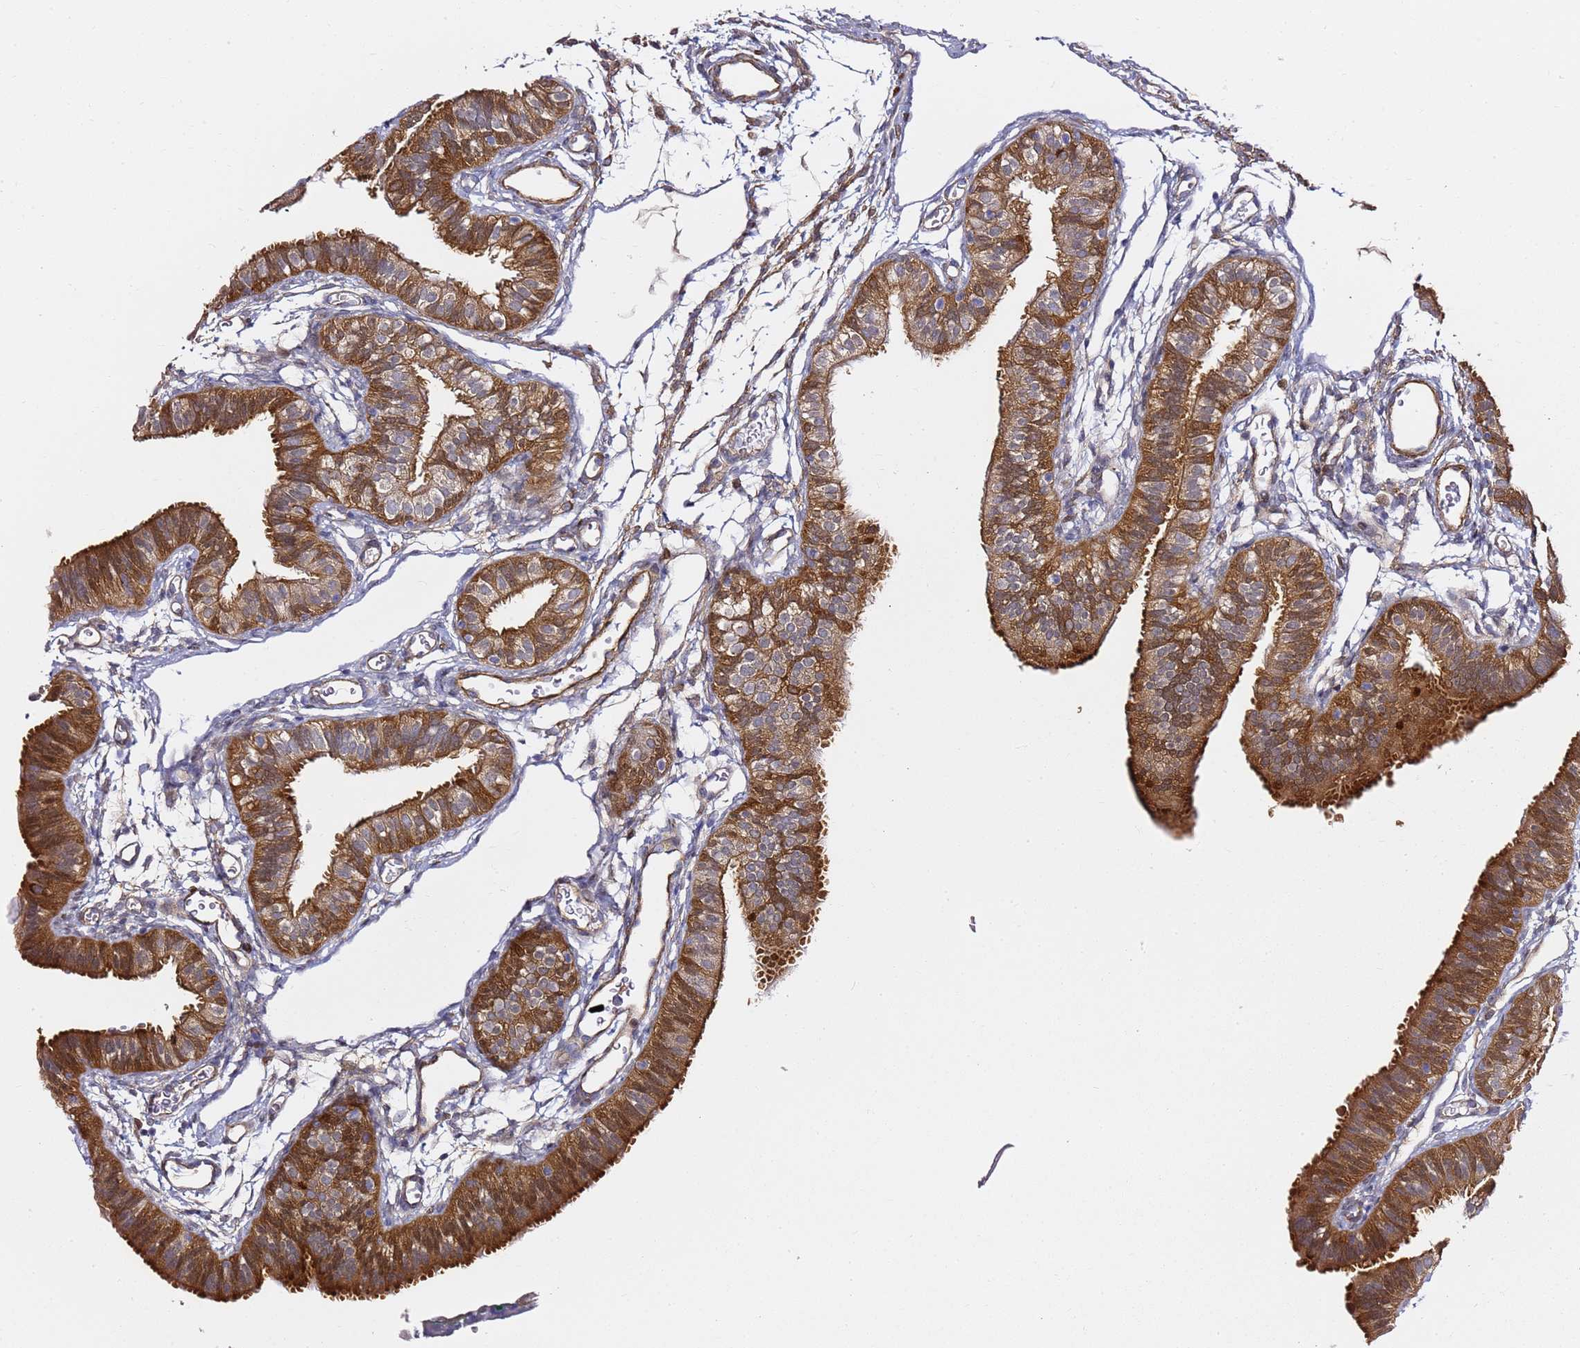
{"staining": {"intensity": "moderate", "quantity": ">75%", "location": "cytoplasmic/membranous"}, "tissue": "fallopian tube", "cell_type": "Glandular cells", "image_type": "normal", "snomed": [{"axis": "morphology", "description": "Normal tissue, NOS"}, {"axis": "topography", "description": "Fallopian tube"}], "caption": "Immunohistochemical staining of unremarkable fallopian tube demonstrates medium levels of moderate cytoplasmic/membranous staining in approximately >75% of glandular cells. (Brightfield microscopy of DAB IHC at high magnification).", "gene": "EPS8L1", "patient": {"sex": "female", "age": 35}}